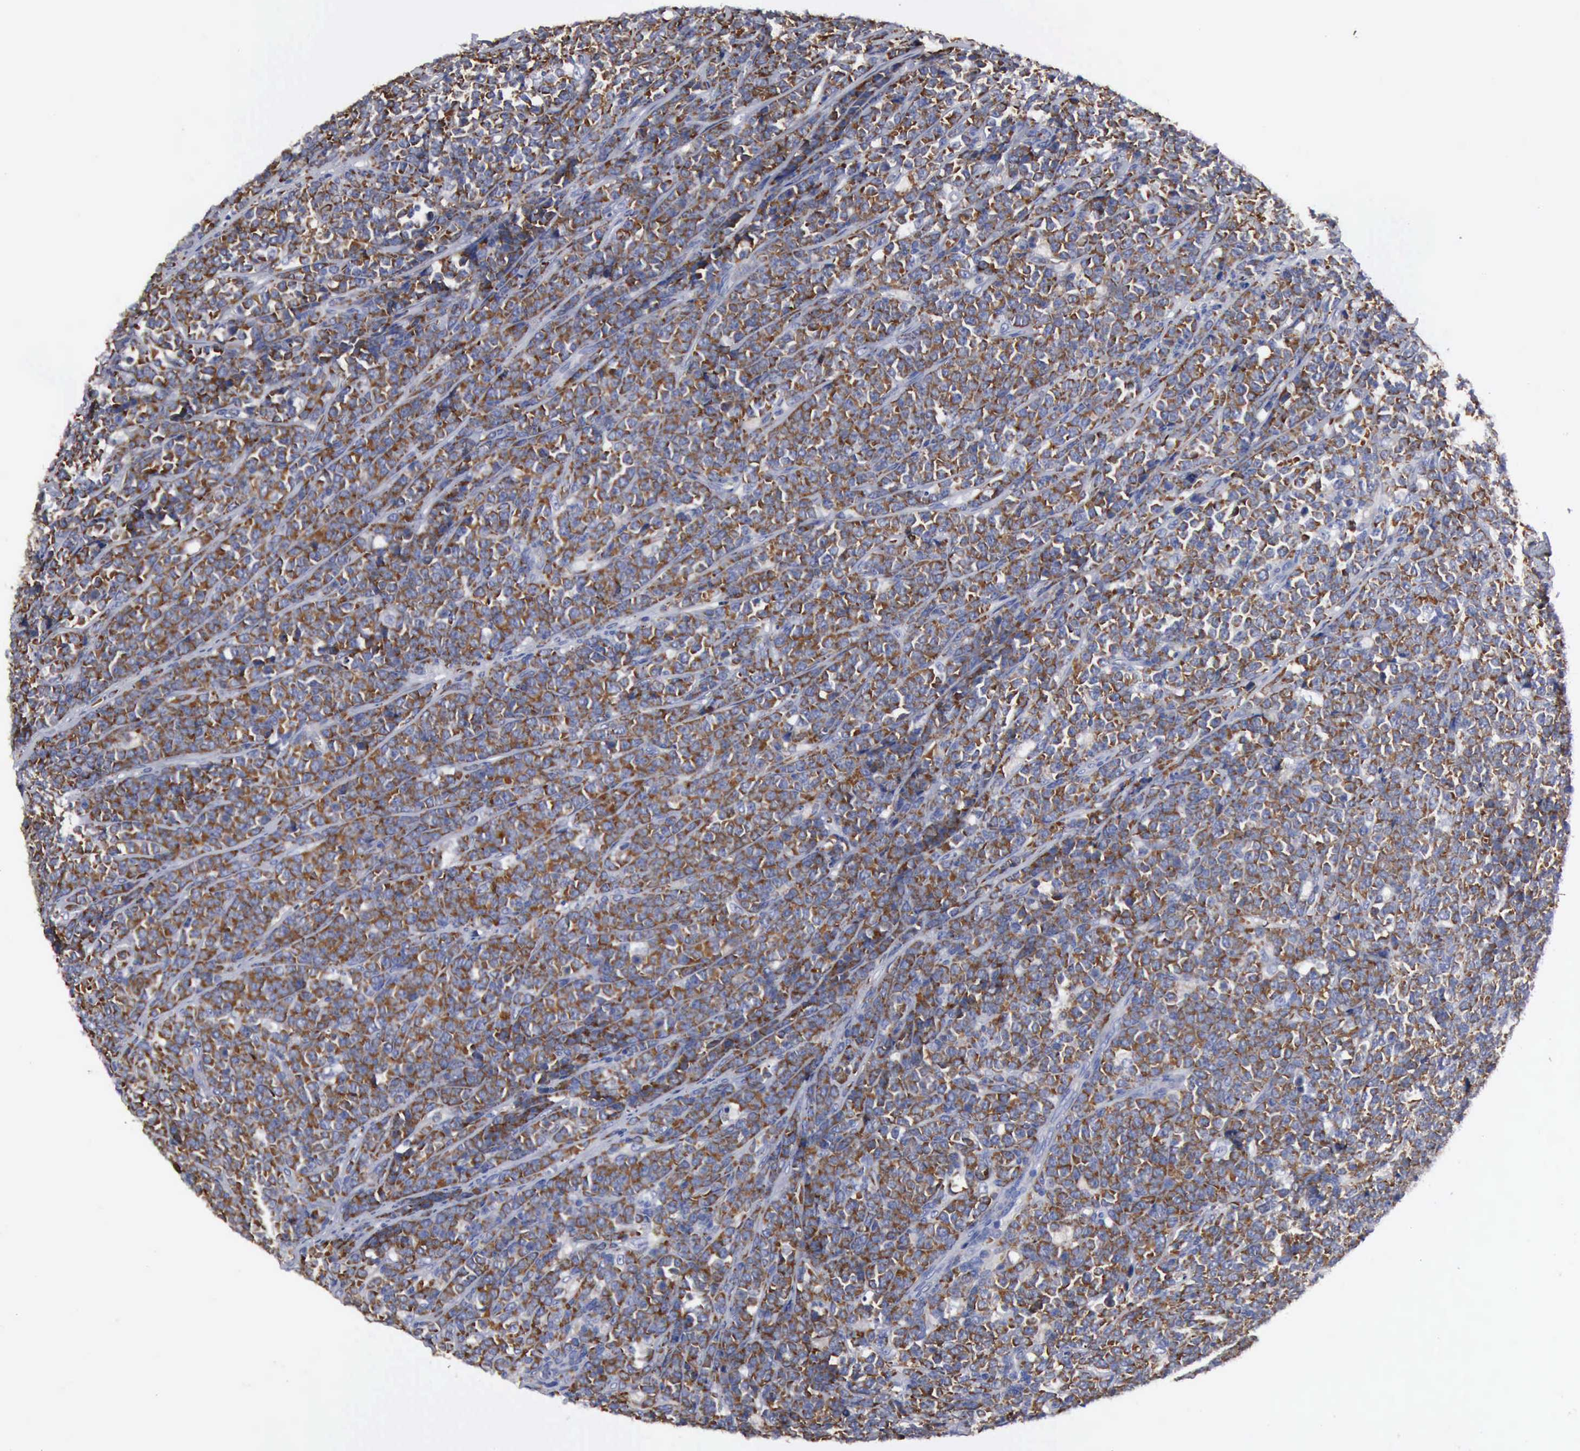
{"staining": {"intensity": "strong", "quantity": ">75%", "location": "cytoplasmic/membranous"}, "tissue": "lymphoma", "cell_type": "Tumor cells", "image_type": "cancer", "snomed": [{"axis": "morphology", "description": "Malignant lymphoma, non-Hodgkin's type, High grade"}, {"axis": "topography", "description": "Small intestine"}, {"axis": "topography", "description": "Colon"}], "caption": "Protein expression analysis of lymphoma shows strong cytoplasmic/membranous expression in about >75% of tumor cells. (Stains: DAB (3,3'-diaminobenzidine) in brown, nuclei in blue, Microscopy: brightfield microscopy at high magnification).", "gene": "TXLNG", "patient": {"sex": "male", "age": 8}}